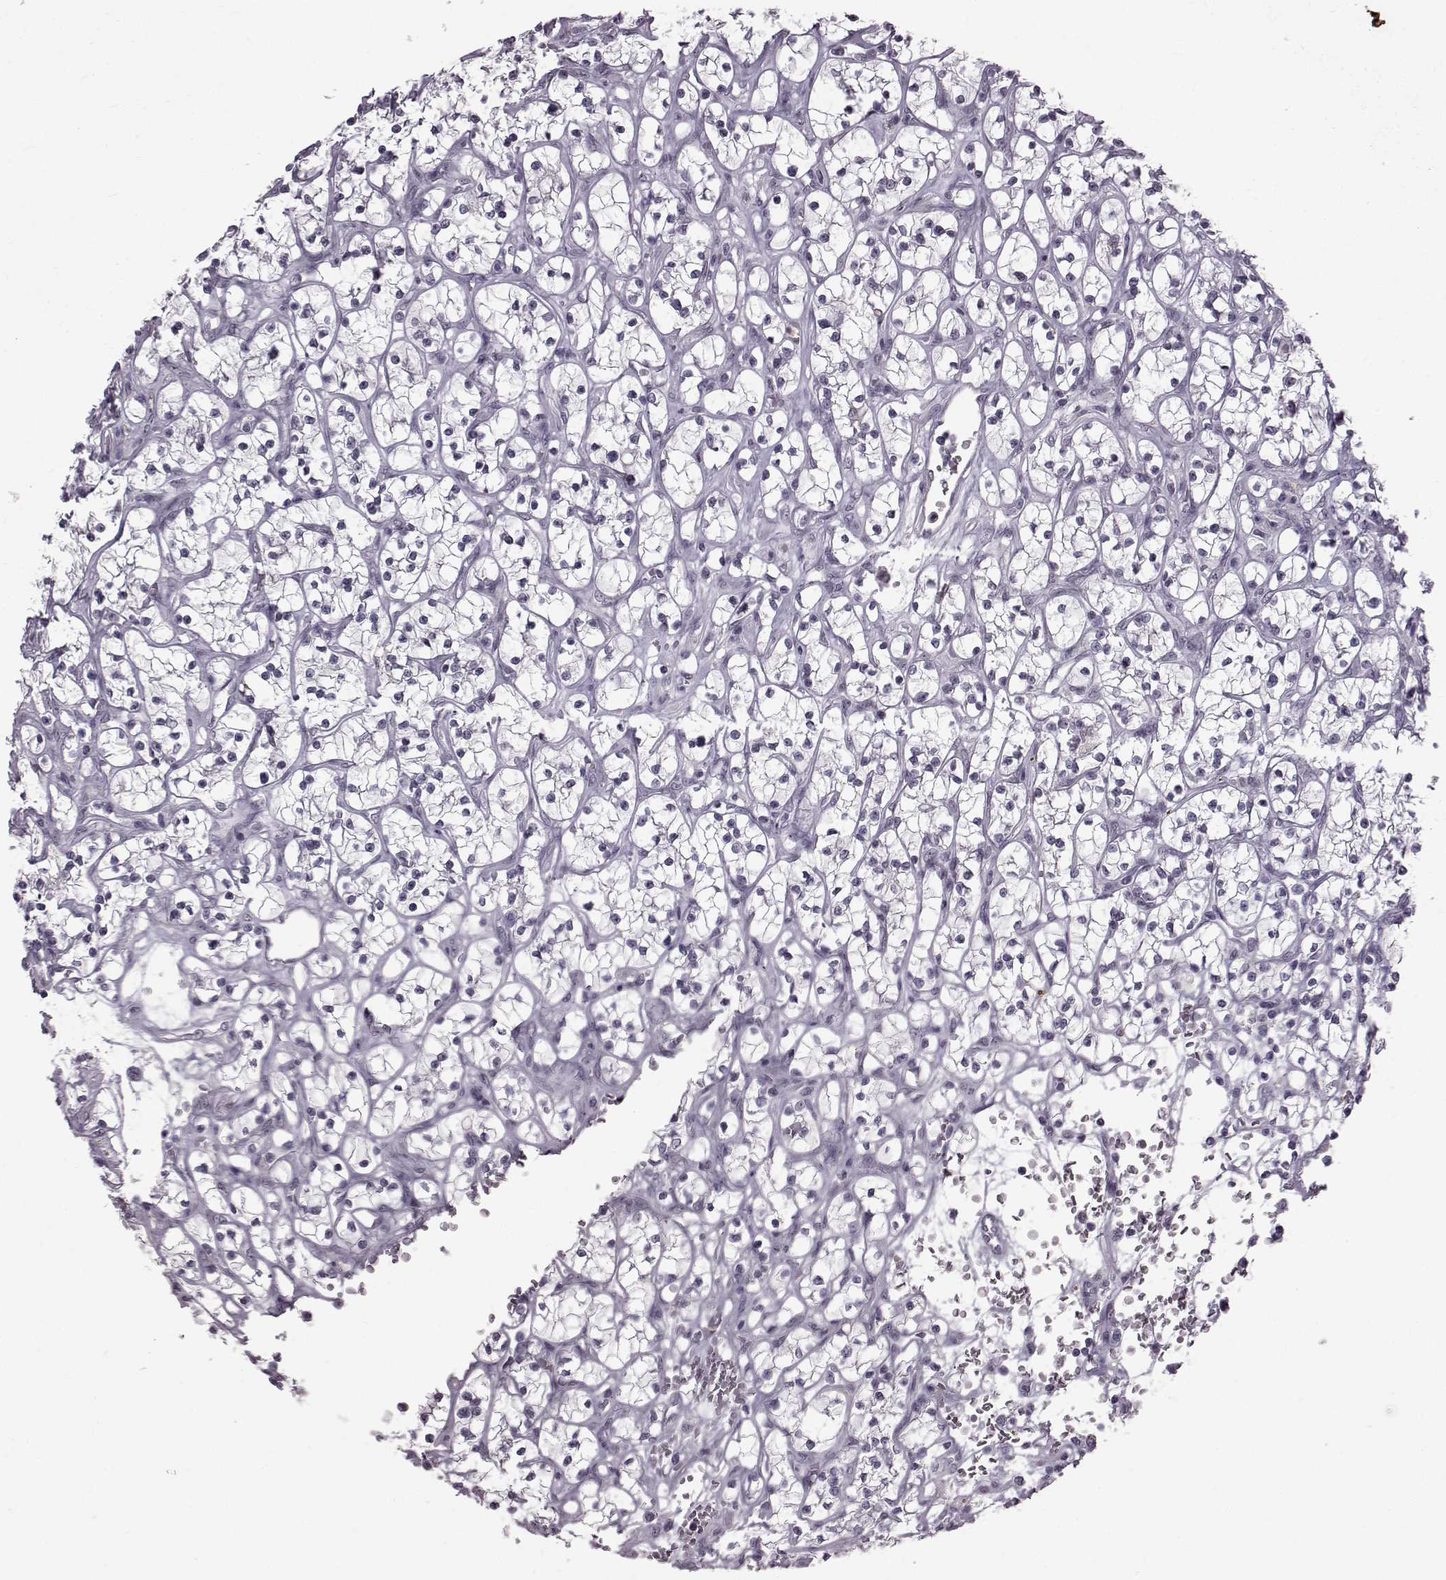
{"staining": {"intensity": "negative", "quantity": "none", "location": "none"}, "tissue": "renal cancer", "cell_type": "Tumor cells", "image_type": "cancer", "snomed": [{"axis": "morphology", "description": "Adenocarcinoma, NOS"}, {"axis": "topography", "description": "Kidney"}], "caption": "The histopathology image displays no significant staining in tumor cells of renal cancer (adenocarcinoma). Nuclei are stained in blue.", "gene": "SLC28A2", "patient": {"sex": "female", "age": 64}}